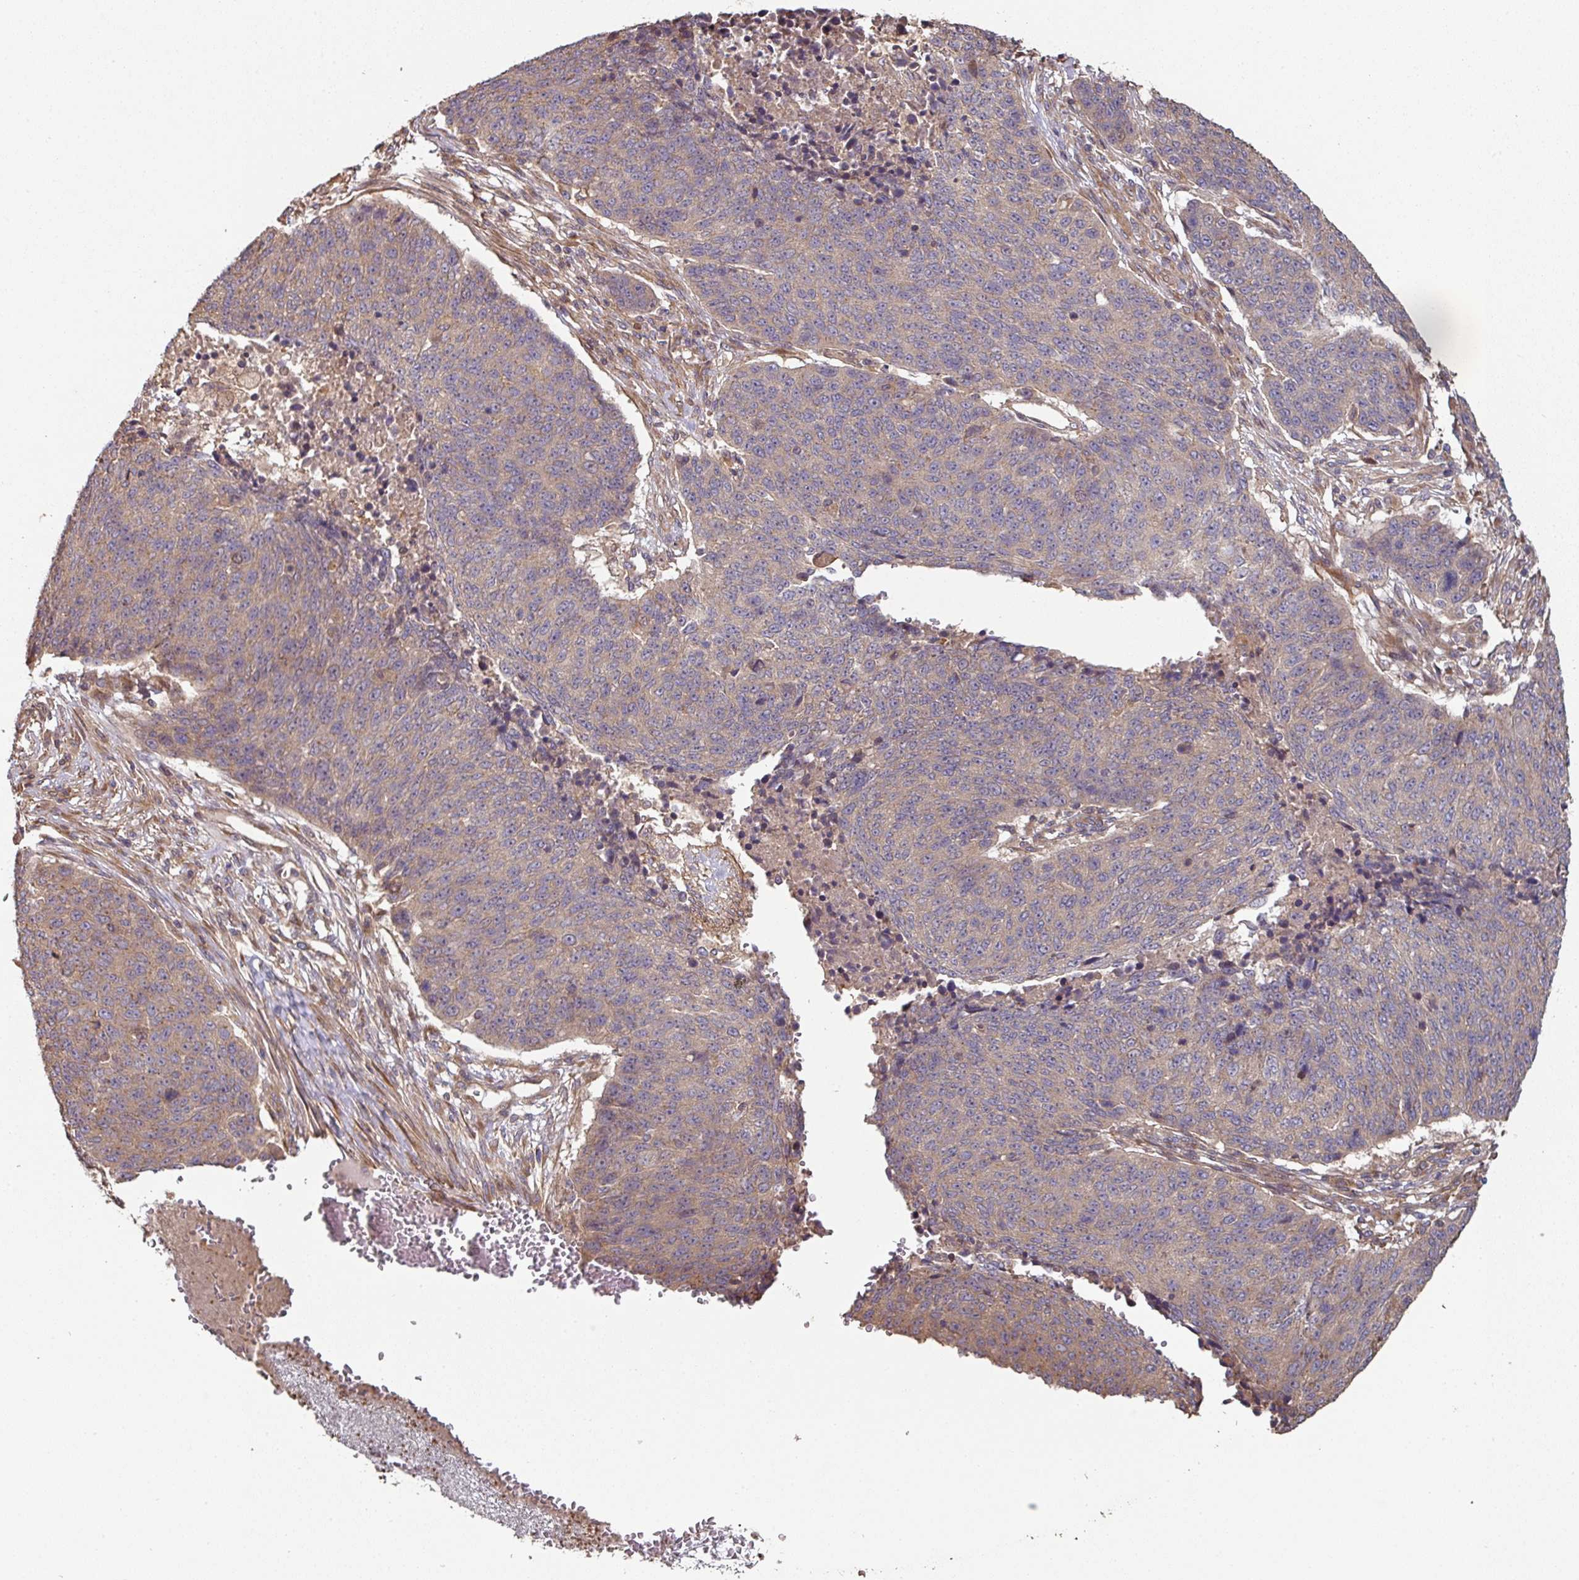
{"staining": {"intensity": "weak", "quantity": "<25%", "location": "cytoplasmic/membranous"}, "tissue": "lung cancer", "cell_type": "Tumor cells", "image_type": "cancer", "snomed": [{"axis": "morphology", "description": "Normal tissue, NOS"}, {"axis": "morphology", "description": "Squamous cell carcinoma, NOS"}, {"axis": "topography", "description": "Lymph node"}, {"axis": "topography", "description": "Lung"}], "caption": "Lung cancer (squamous cell carcinoma) was stained to show a protein in brown. There is no significant positivity in tumor cells.", "gene": "SIK1", "patient": {"sex": "male", "age": 66}}